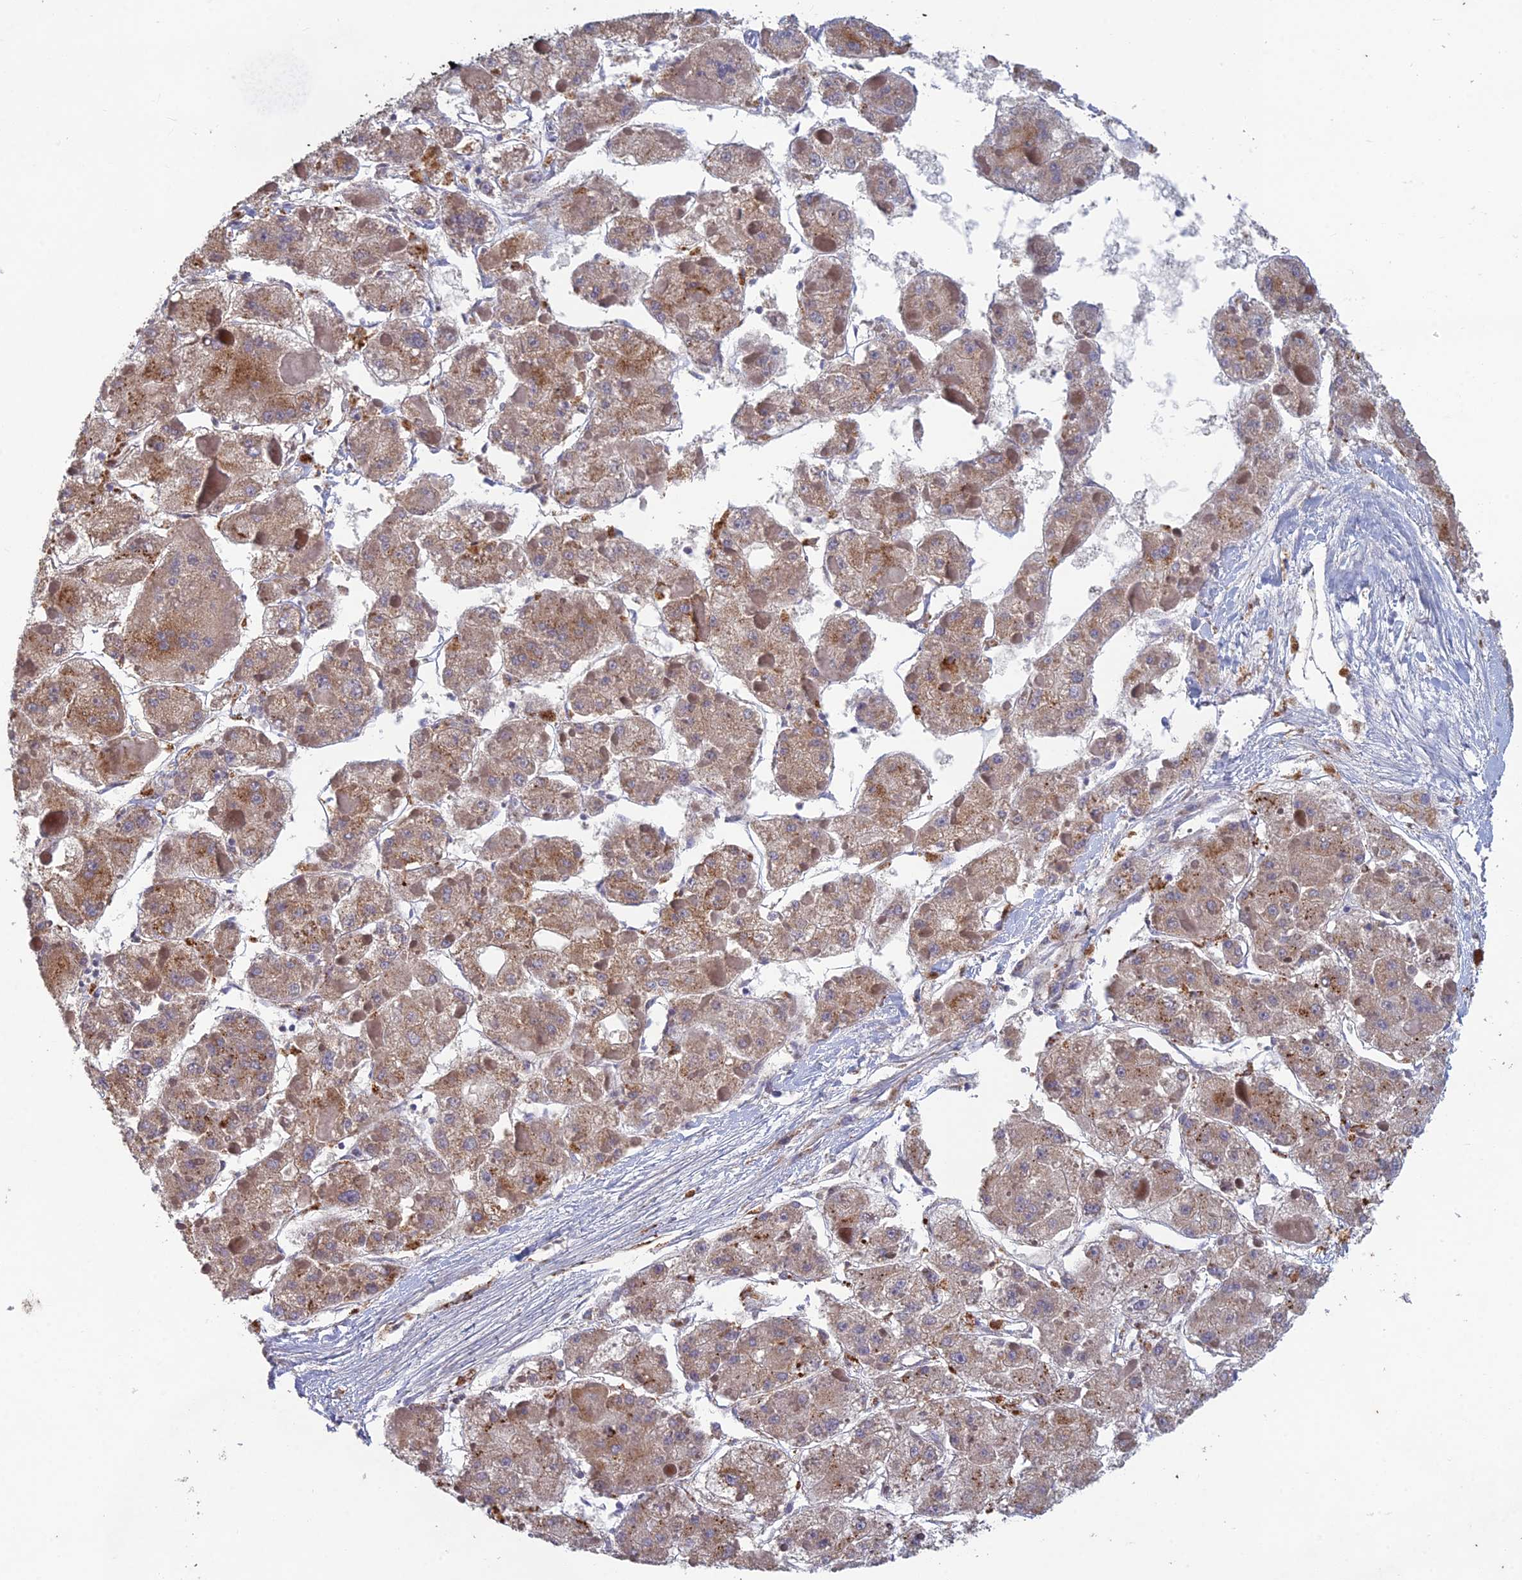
{"staining": {"intensity": "moderate", "quantity": ">75%", "location": "cytoplasmic/membranous"}, "tissue": "liver cancer", "cell_type": "Tumor cells", "image_type": "cancer", "snomed": [{"axis": "morphology", "description": "Carcinoma, Hepatocellular, NOS"}, {"axis": "topography", "description": "Liver"}], "caption": "Tumor cells show medium levels of moderate cytoplasmic/membranous staining in about >75% of cells in human liver hepatocellular carcinoma.", "gene": "FOXS1", "patient": {"sex": "female", "age": 73}}